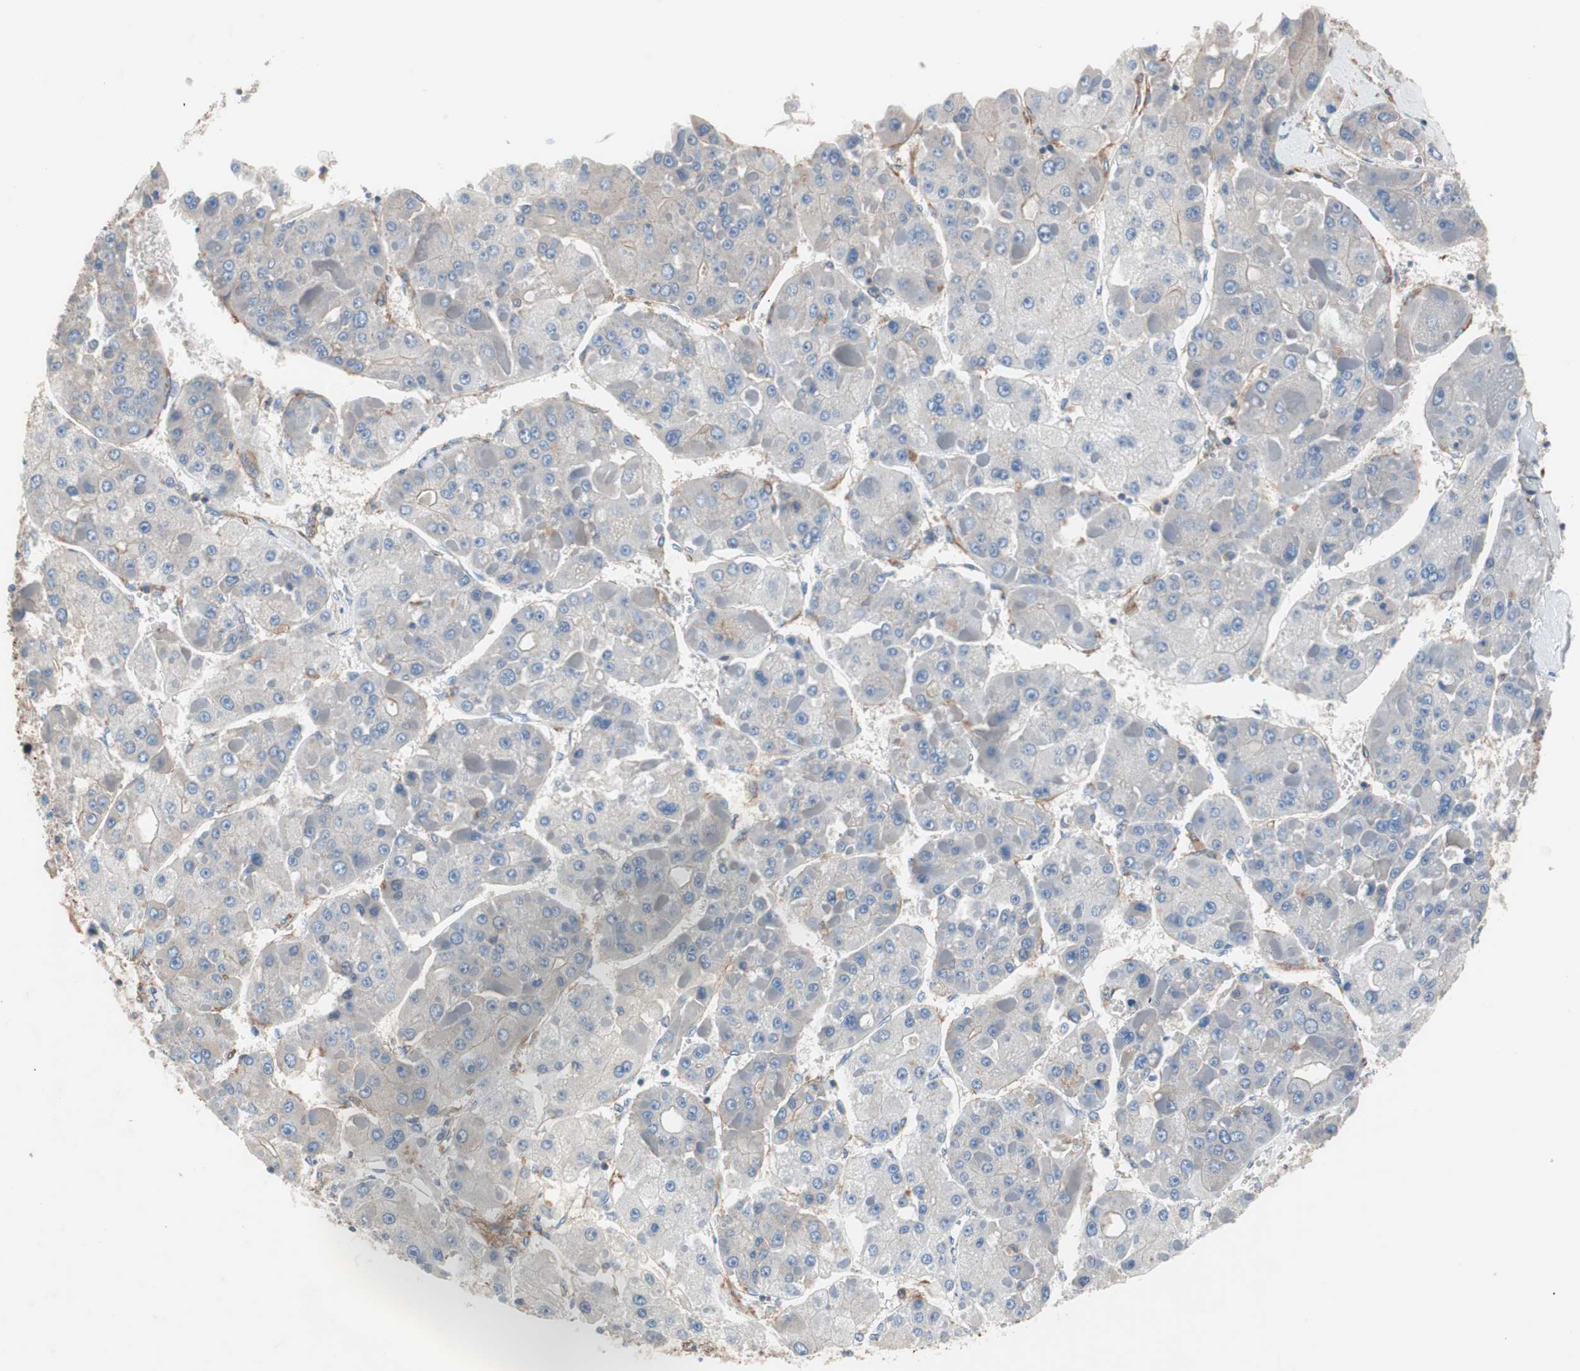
{"staining": {"intensity": "weak", "quantity": "<25%", "location": "cytoplasmic/membranous"}, "tissue": "liver cancer", "cell_type": "Tumor cells", "image_type": "cancer", "snomed": [{"axis": "morphology", "description": "Carcinoma, Hepatocellular, NOS"}, {"axis": "topography", "description": "Liver"}], "caption": "Immunohistochemical staining of liver cancer shows no significant expression in tumor cells. (Stains: DAB (3,3'-diaminobenzidine) IHC with hematoxylin counter stain, Microscopy: brightfield microscopy at high magnification).", "gene": "GPR160", "patient": {"sex": "female", "age": 73}}